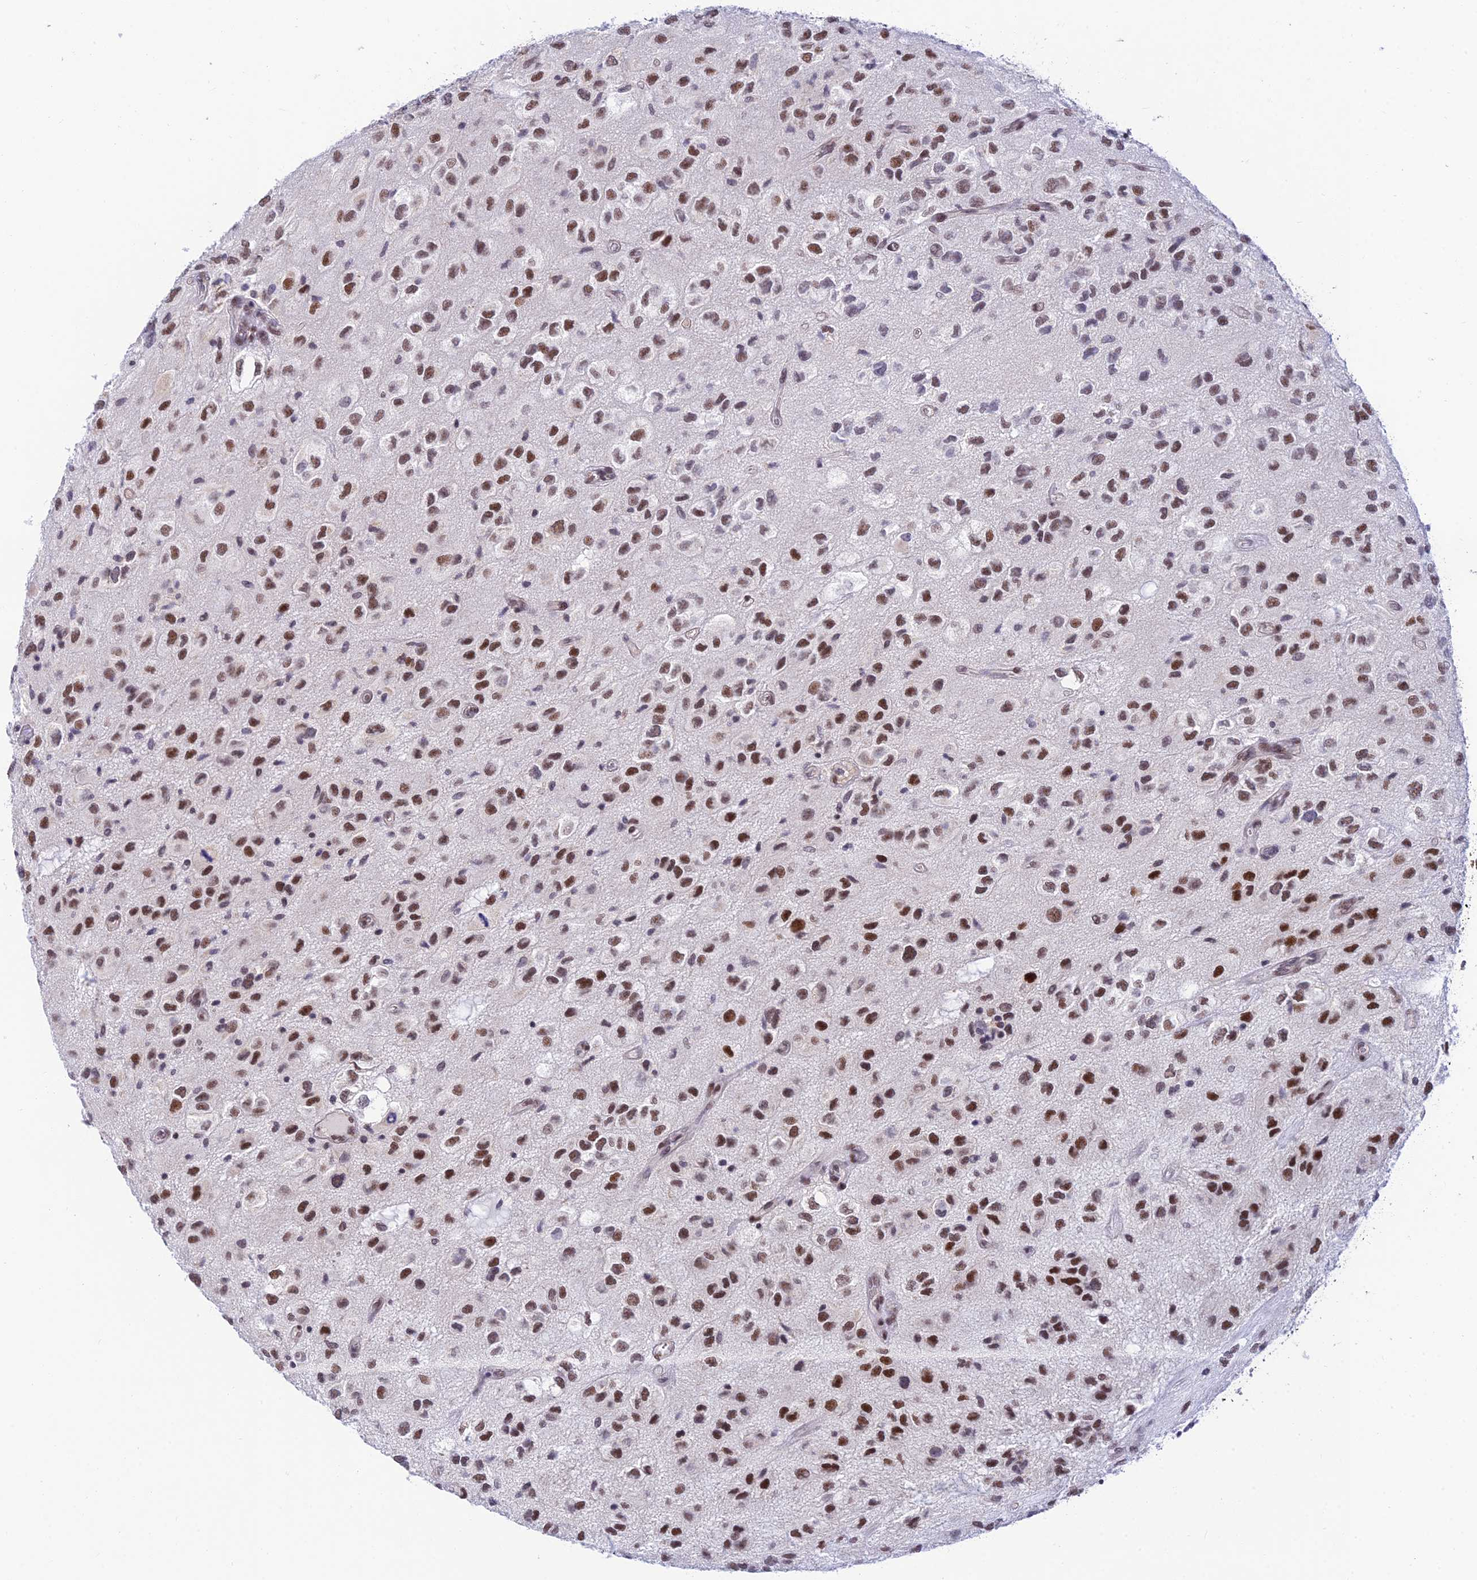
{"staining": {"intensity": "strong", "quantity": ">75%", "location": "nuclear"}, "tissue": "glioma", "cell_type": "Tumor cells", "image_type": "cancer", "snomed": [{"axis": "morphology", "description": "Glioma, malignant, Low grade"}, {"axis": "topography", "description": "Brain"}], "caption": "Protein expression analysis of low-grade glioma (malignant) displays strong nuclear expression in about >75% of tumor cells.", "gene": "C2orf49", "patient": {"sex": "male", "age": 66}}